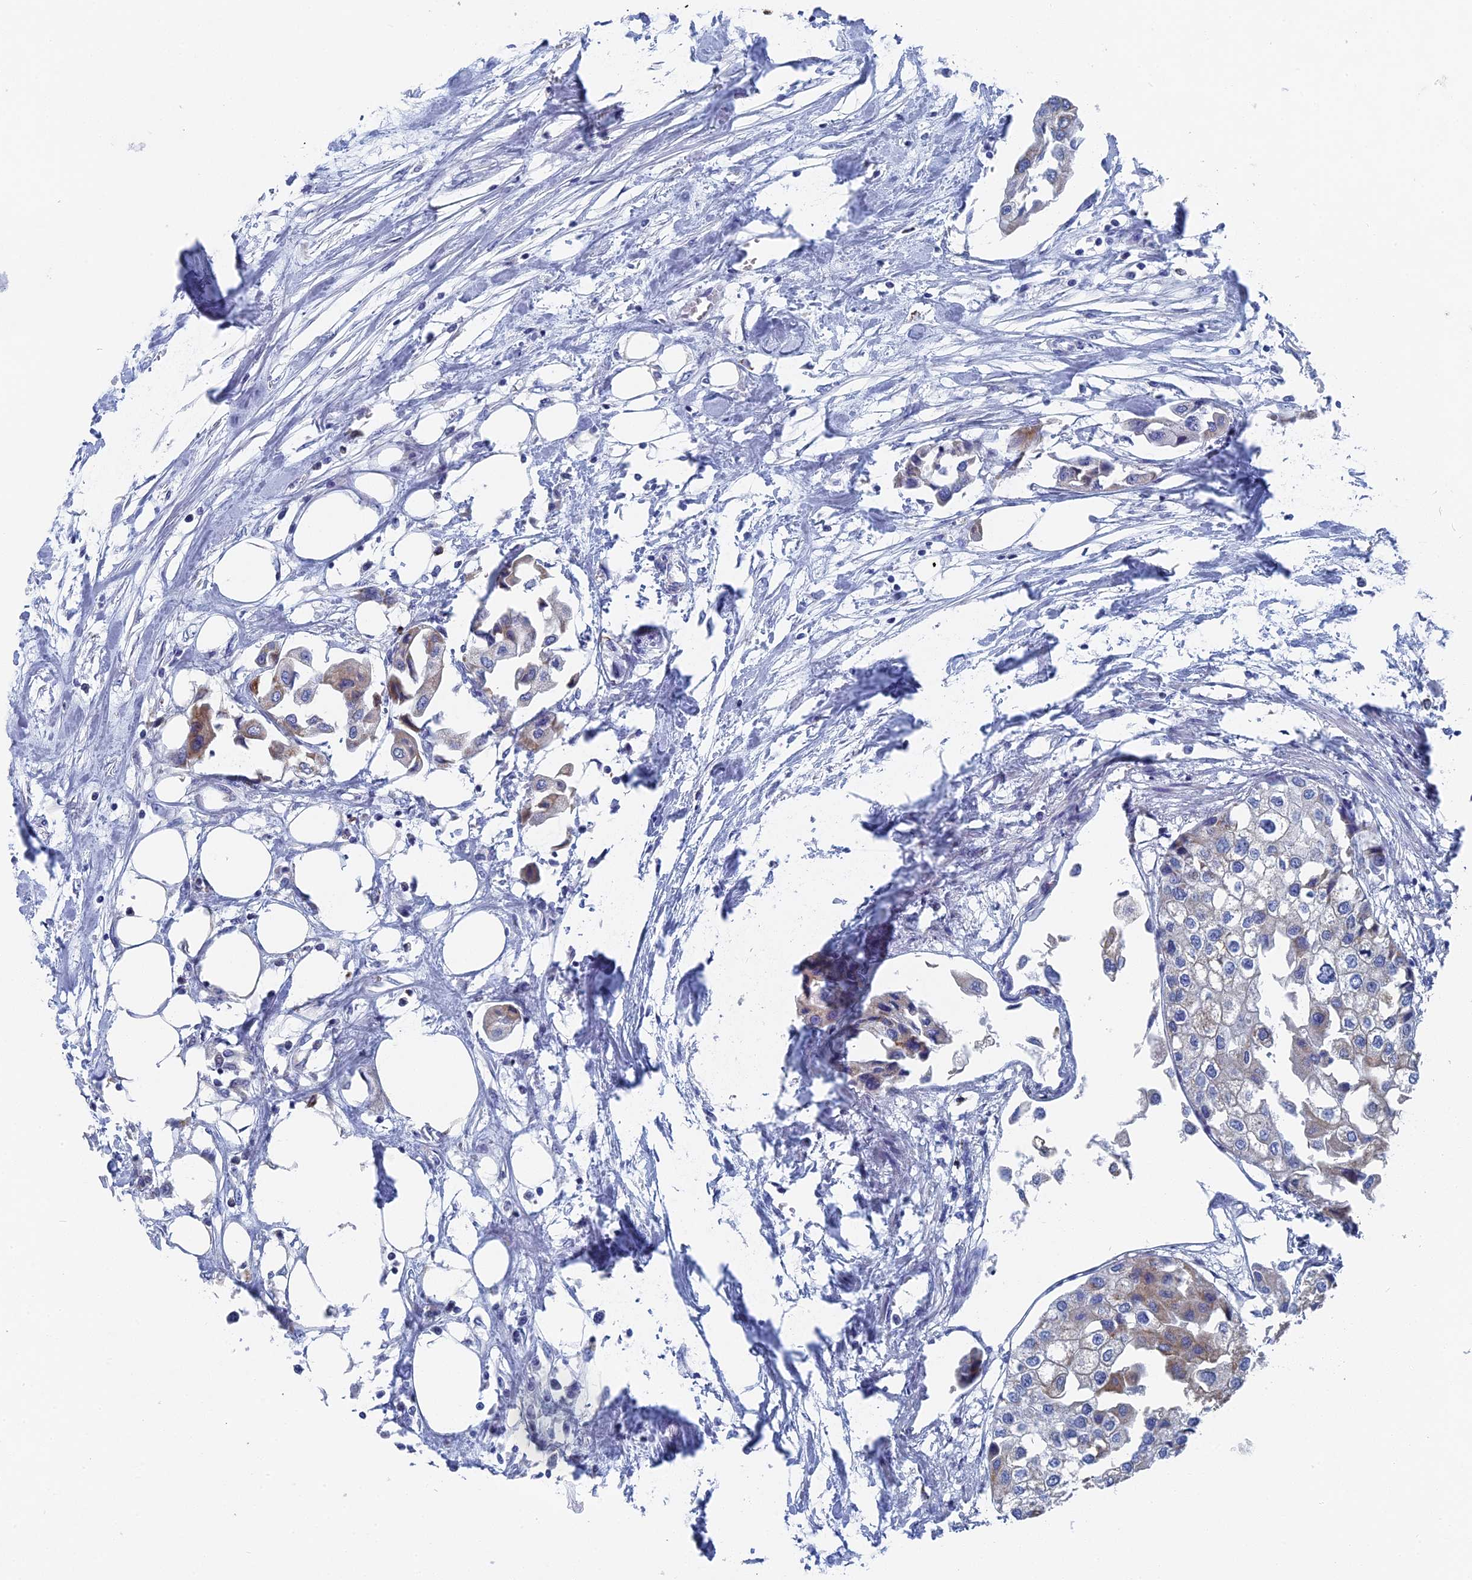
{"staining": {"intensity": "negative", "quantity": "none", "location": "none"}, "tissue": "urothelial cancer", "cell_type": "Tumor cells", "image_type": "cancer", "snomed": [{"axis": "morphology", "description": "Urothelial carcinoma, High grade"}, {"axis": "topography", "description": "Urinary bladder"}], "caption": "This is a image of IHC staining of urothelial cancer, which shows no expression in tumor cells.", "gene": "HIGD1A", "patient": {"sex": "male", "age": 64}}